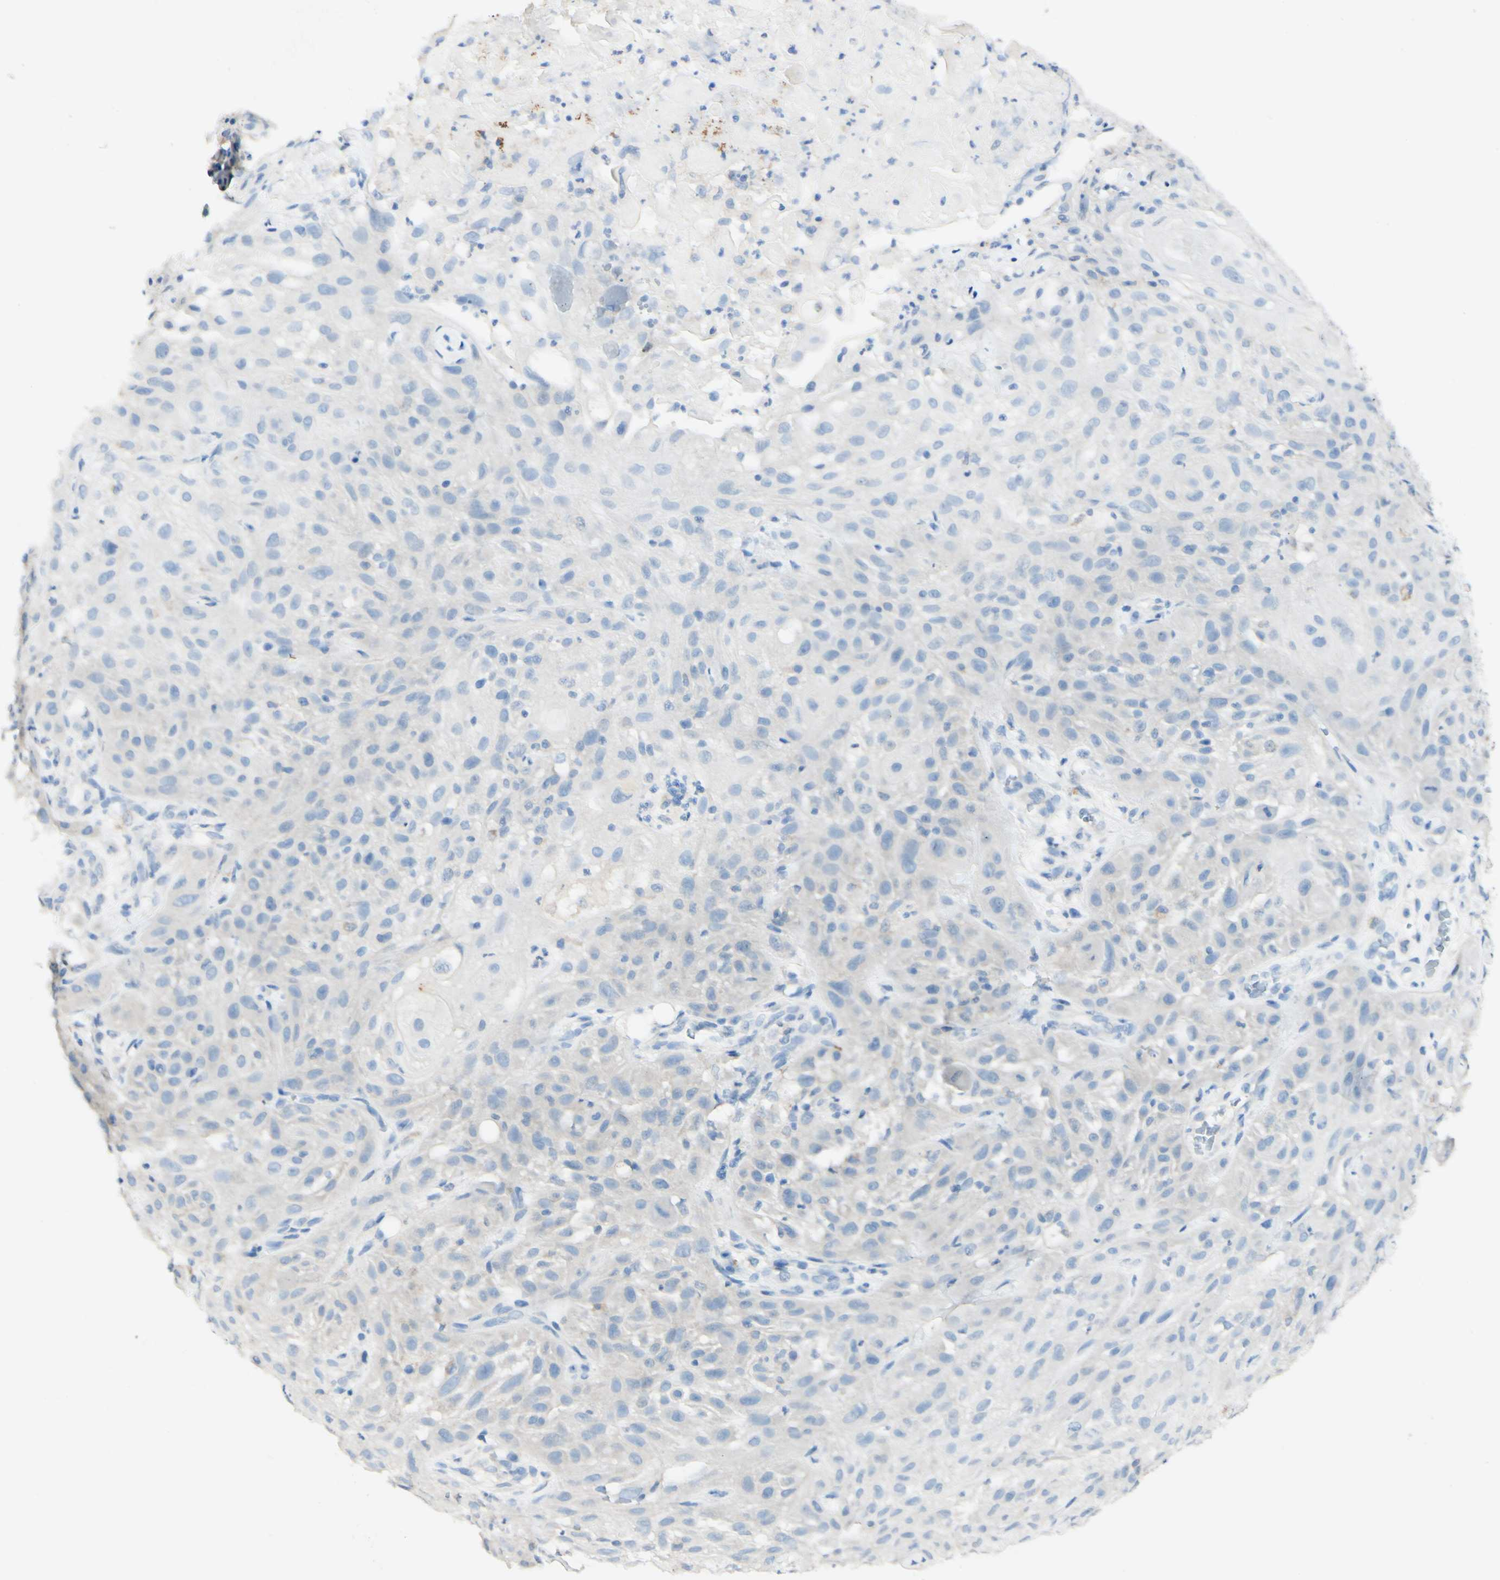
{"staining": {"intensity": "negative", "quantity": "none", "location": "none"}, "tissue": "skin cancer", "cell_type": "Tumor cells", "image_type": "cancer", "snomed": [{"axis": "morphology", "description": "Squamous cell carcinoma, NOS"}, {"axis": "topography", "description": "Skin"}], "caption": "Skin squamous cell carcinoma stained for a protein using immunohistochemistry exhibits no staining tumor cells.", "gene": "FGF4", "patient": {"sex": "male", "age": 75}}